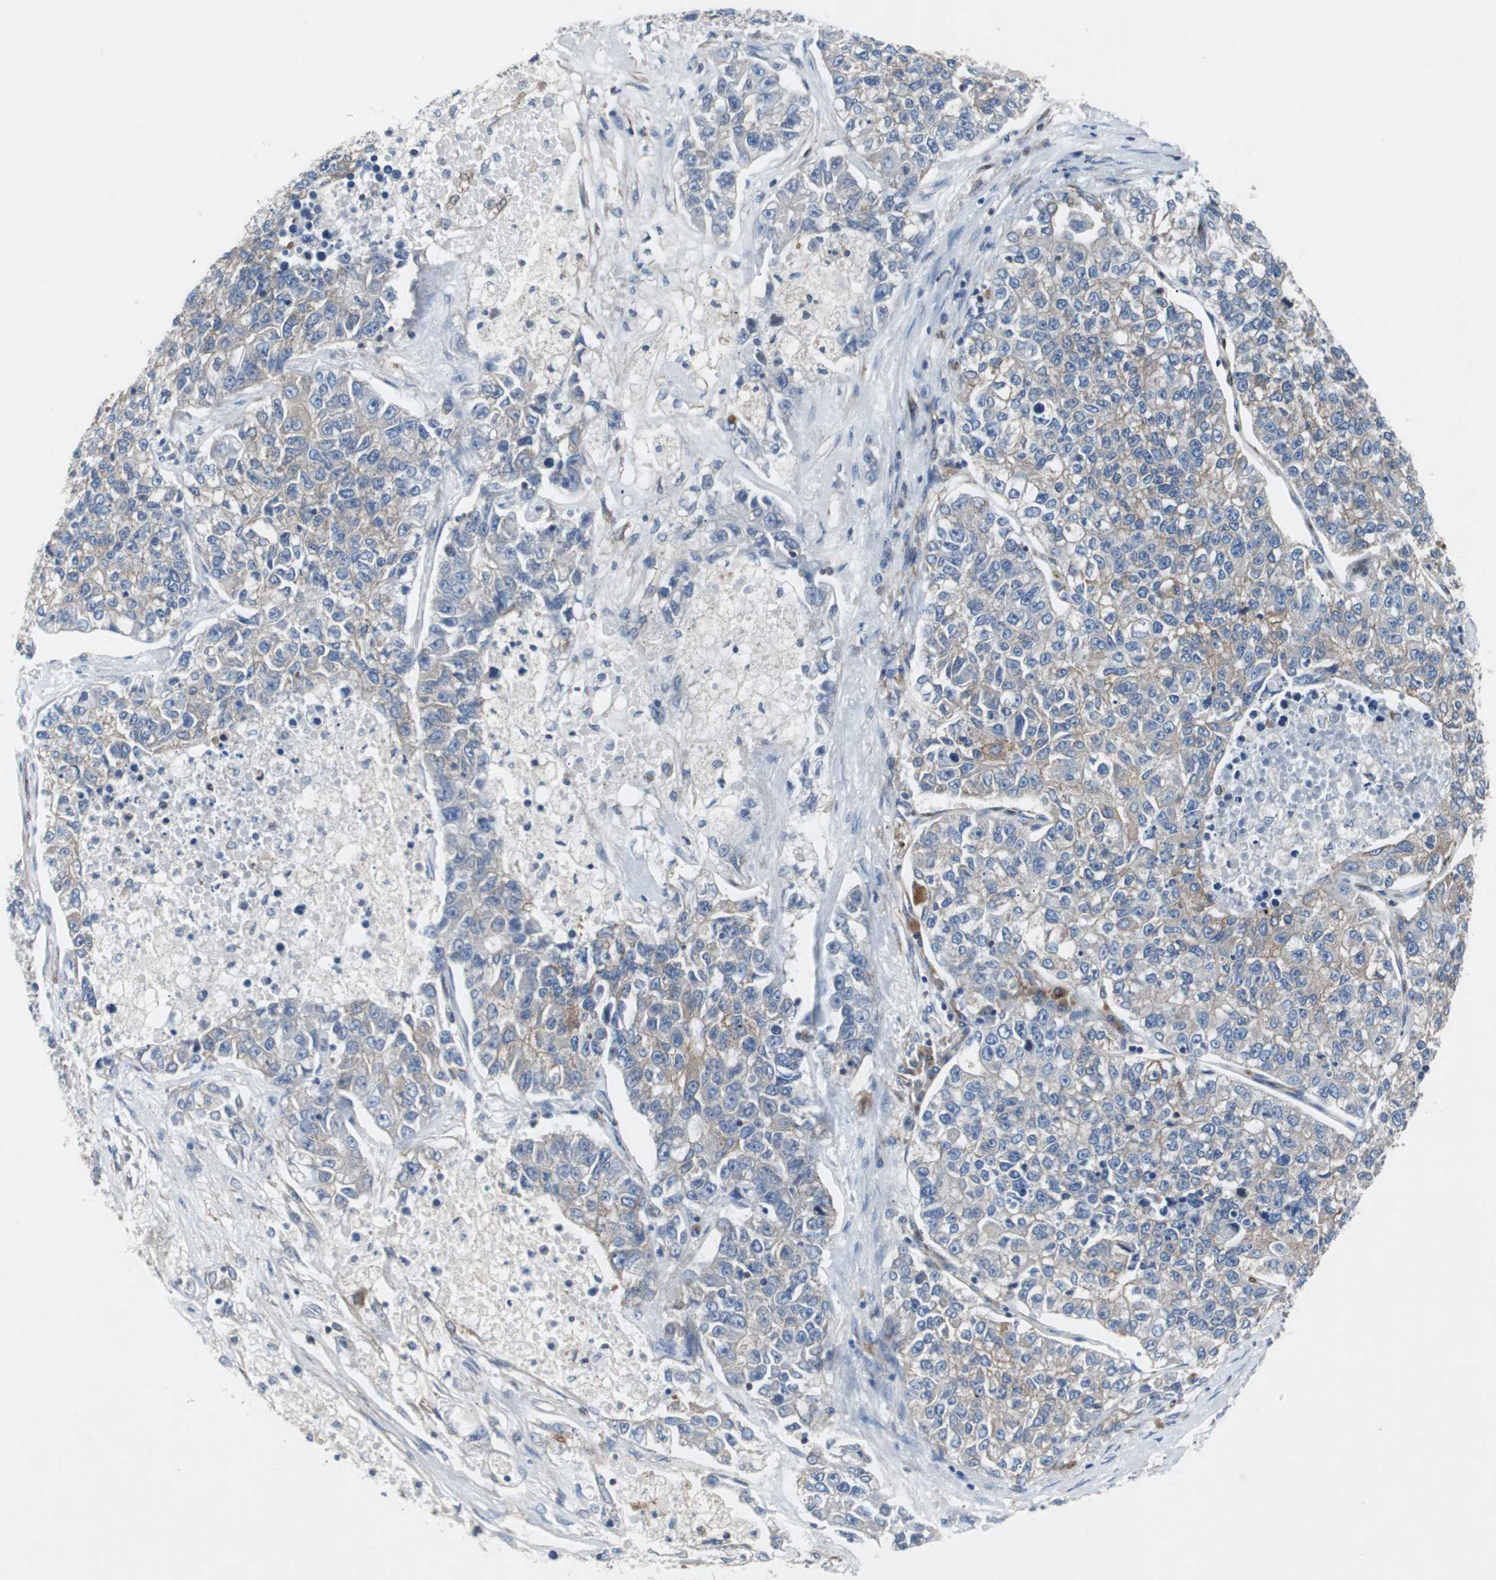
{"staining": {"intensity": "weak", "quantity": "<25%", "location": "cytoplasmic/membranous"}, "tissue": "lung cancer", "cell_type": "Tumor cells", "image_type": "cancer", "snomed": [{"axis": "morphology", "description": "Adenocarcinoma, NOS"}, {"axis": "topography", "description": "Lung"}], "caption": "Human lung cancer stained for a protein using IHC reveals no staining in tumor cells.", "gene": "GYS1", "patient": {"sex": "male", "age": 49}}